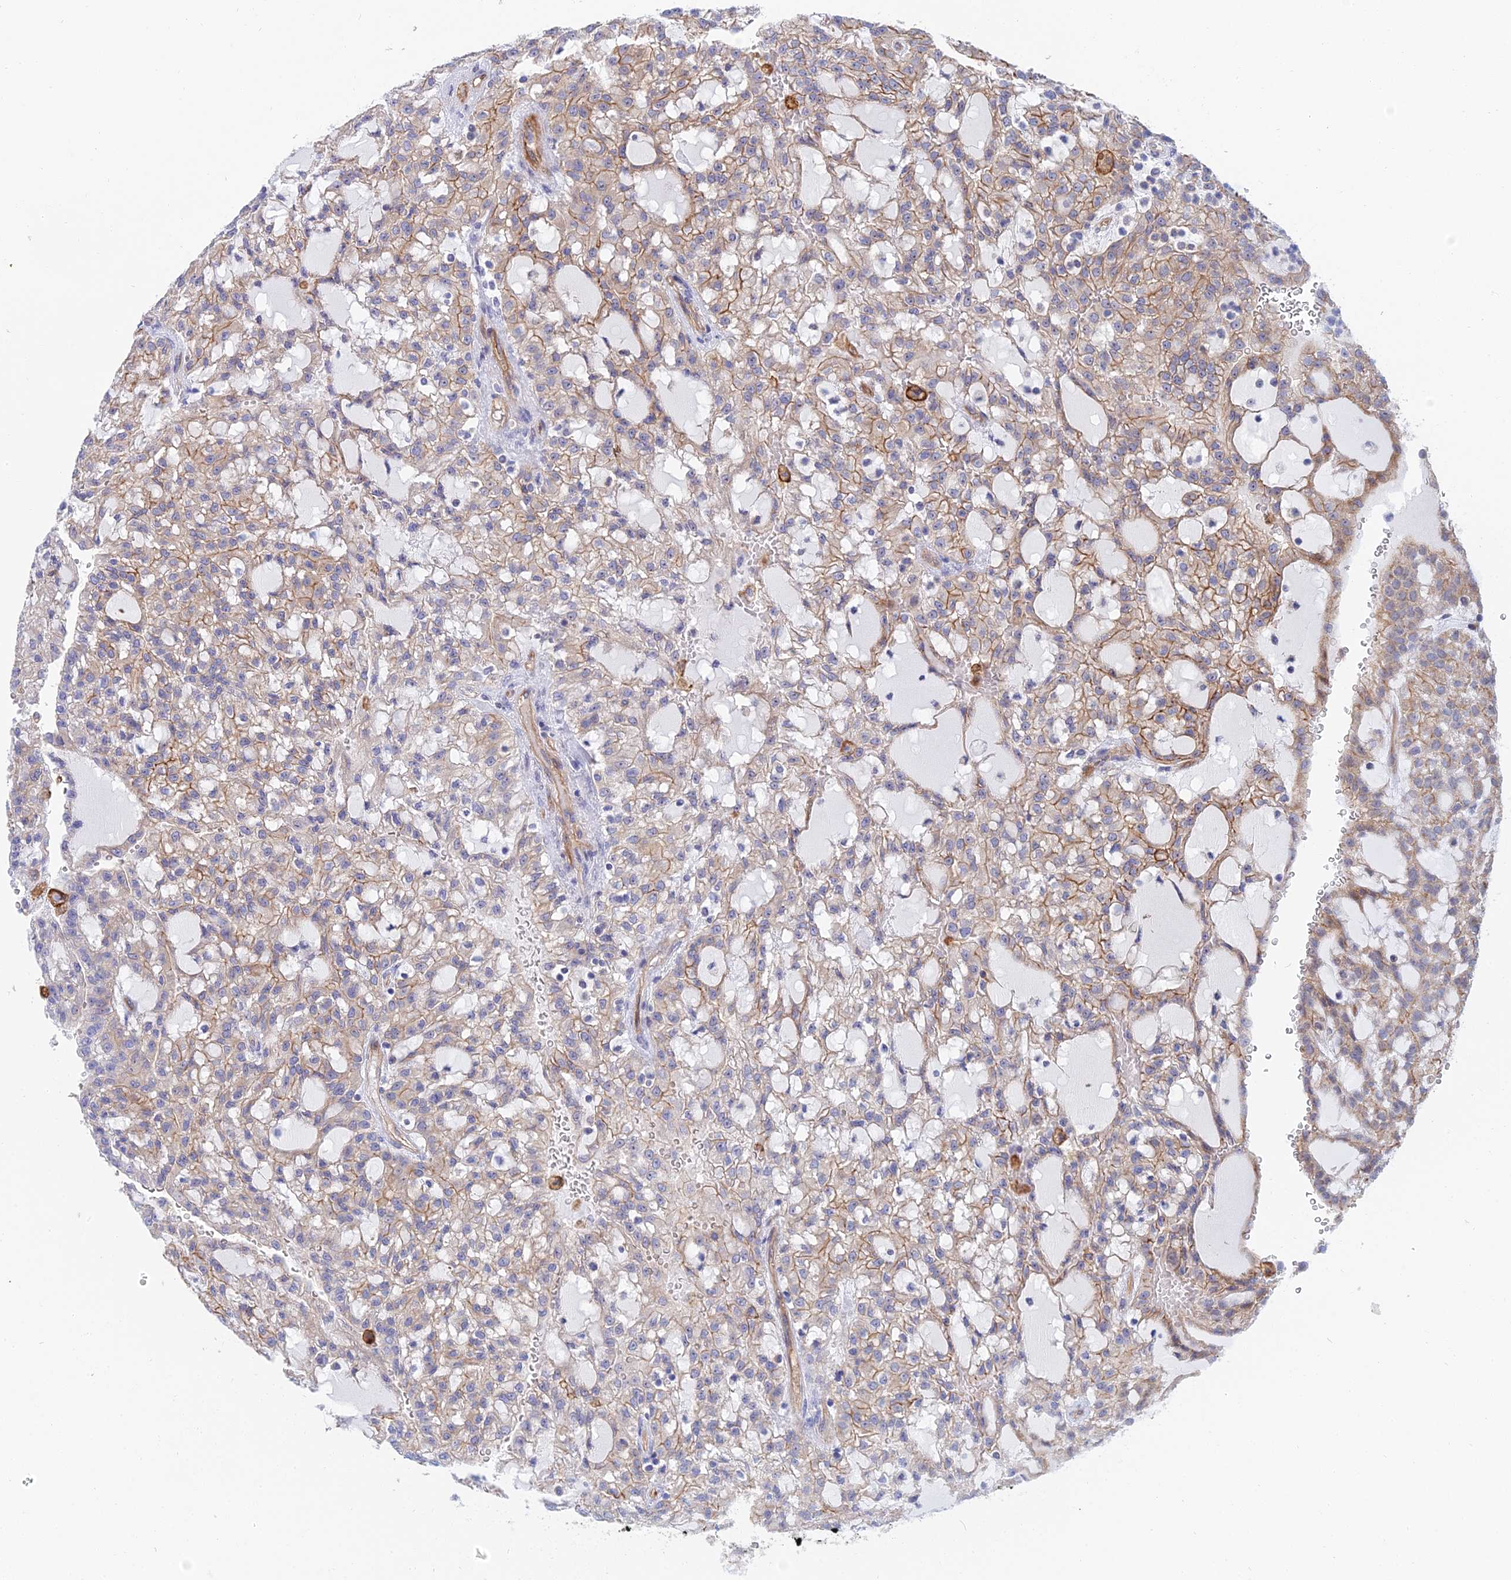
{"staining": {"intensity": "weak", "quantity": "25%-75%", "location": "cytoplasmic/membranous"}, "tissue": "renal cancer", "cell_type": "Tumor cells", "image_type": "cancer", "snomed": [{"axis": "morphology", "description": "Adenocarcinoma, NOS"}, {"axis": "topography", "description": "Kidney"}], "caption": "IHC of adenocarcinoma (renal) shows low levels of weak cytoplasmic/membranous staining in approximately 25%-75% of tumor cells.", "gene": "TRIM43B", "patient": {"sex": "male", "age": 63}}